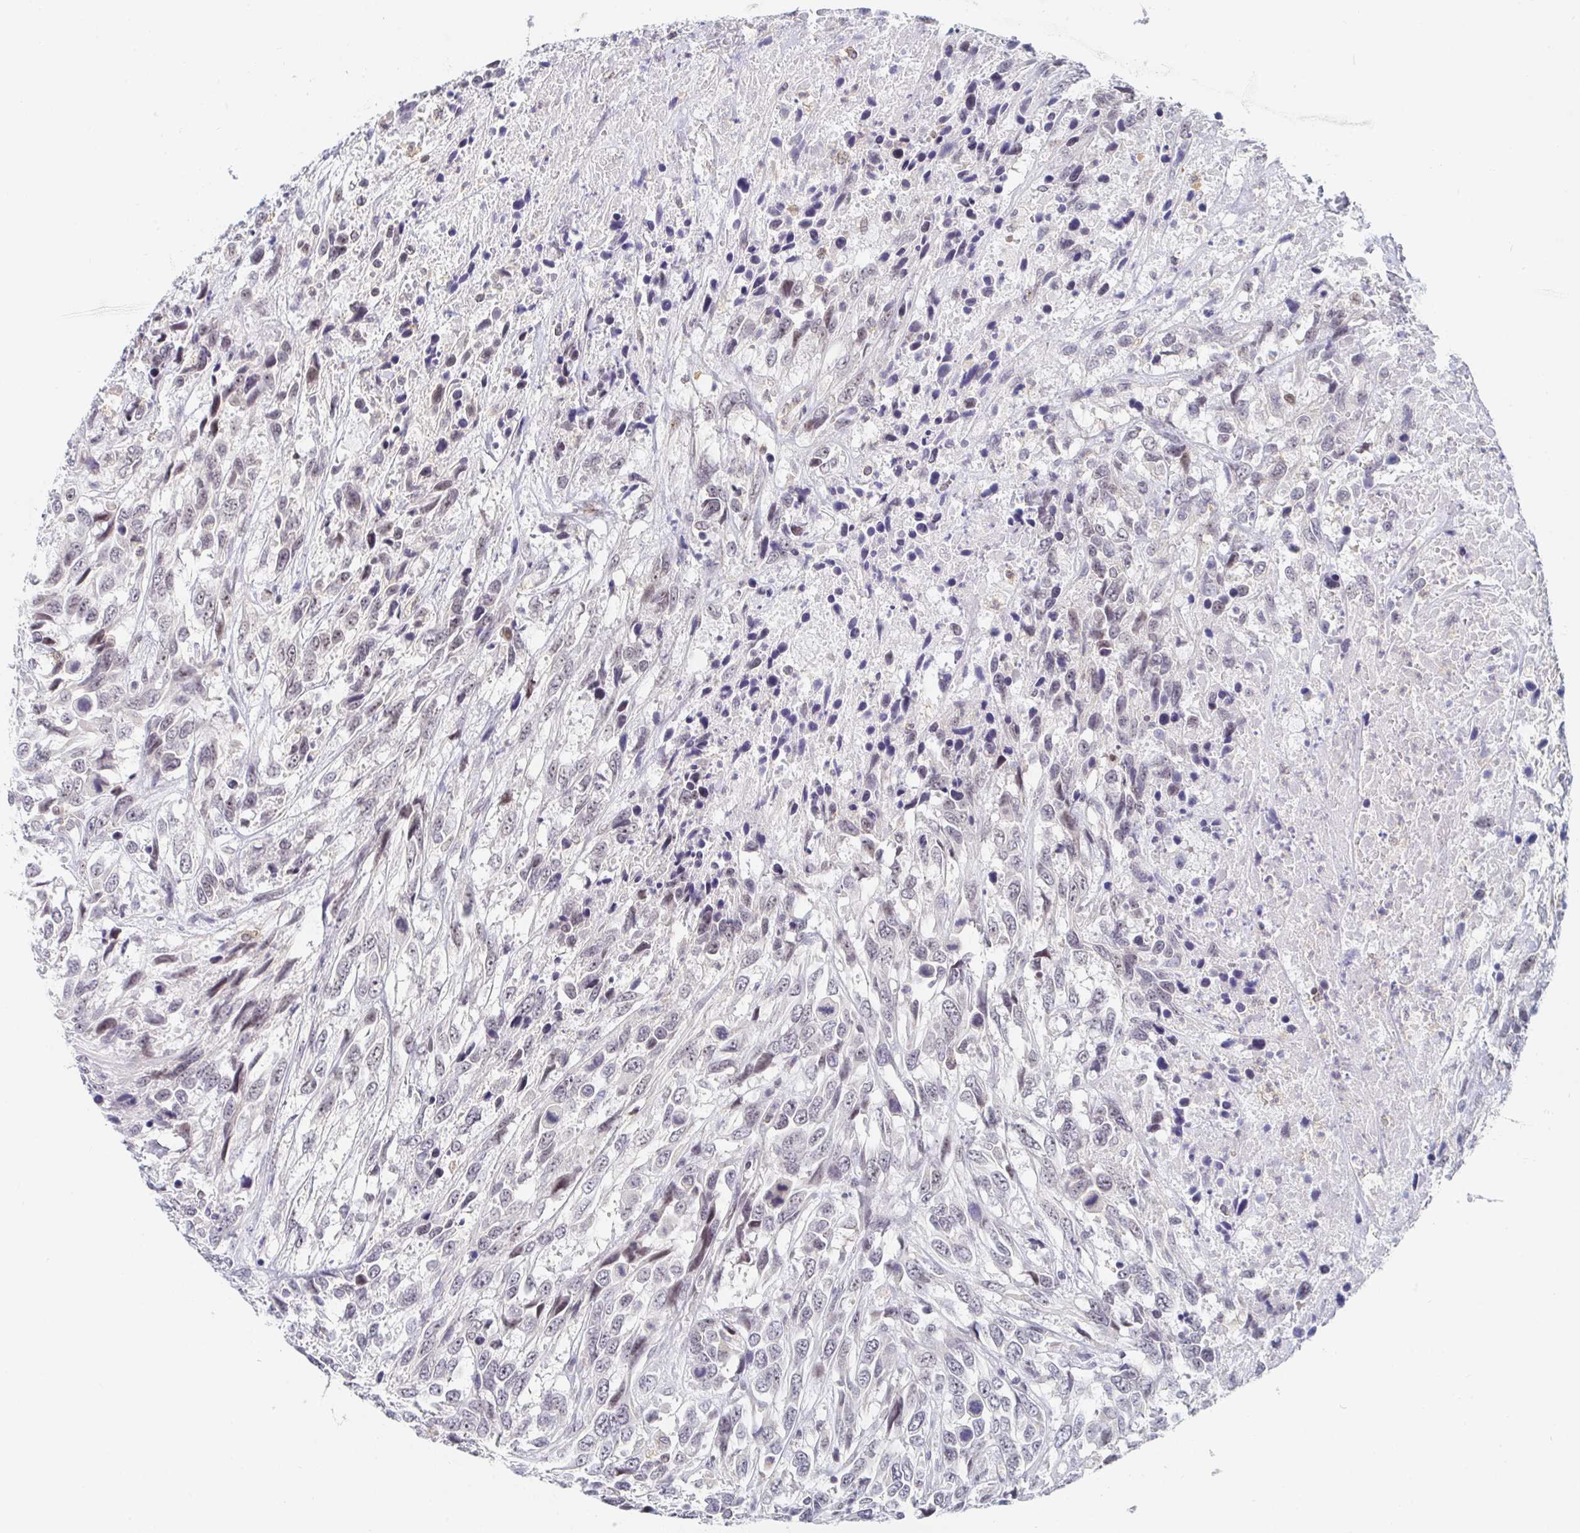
{"staining": {"intensity": "weak", "quantity": "<25%", "location": "nuclear"}, "tissue": "urothelial cancer", "cell_type": "Tumor cells", "image_type": "cancer", "snomed": [{"axis": "morphology", "description": "Urothelial carcinoma, High grade"}, {"axis": "topography", "description": "Urinary bladder"}], "caption": "This is an immunohistochemistry (IHC) photomicrograph of urothelial cancer. There is no staining in tumor cells.", "gene": "CHD2", "patient": {"sex": "female", "age": 70}}